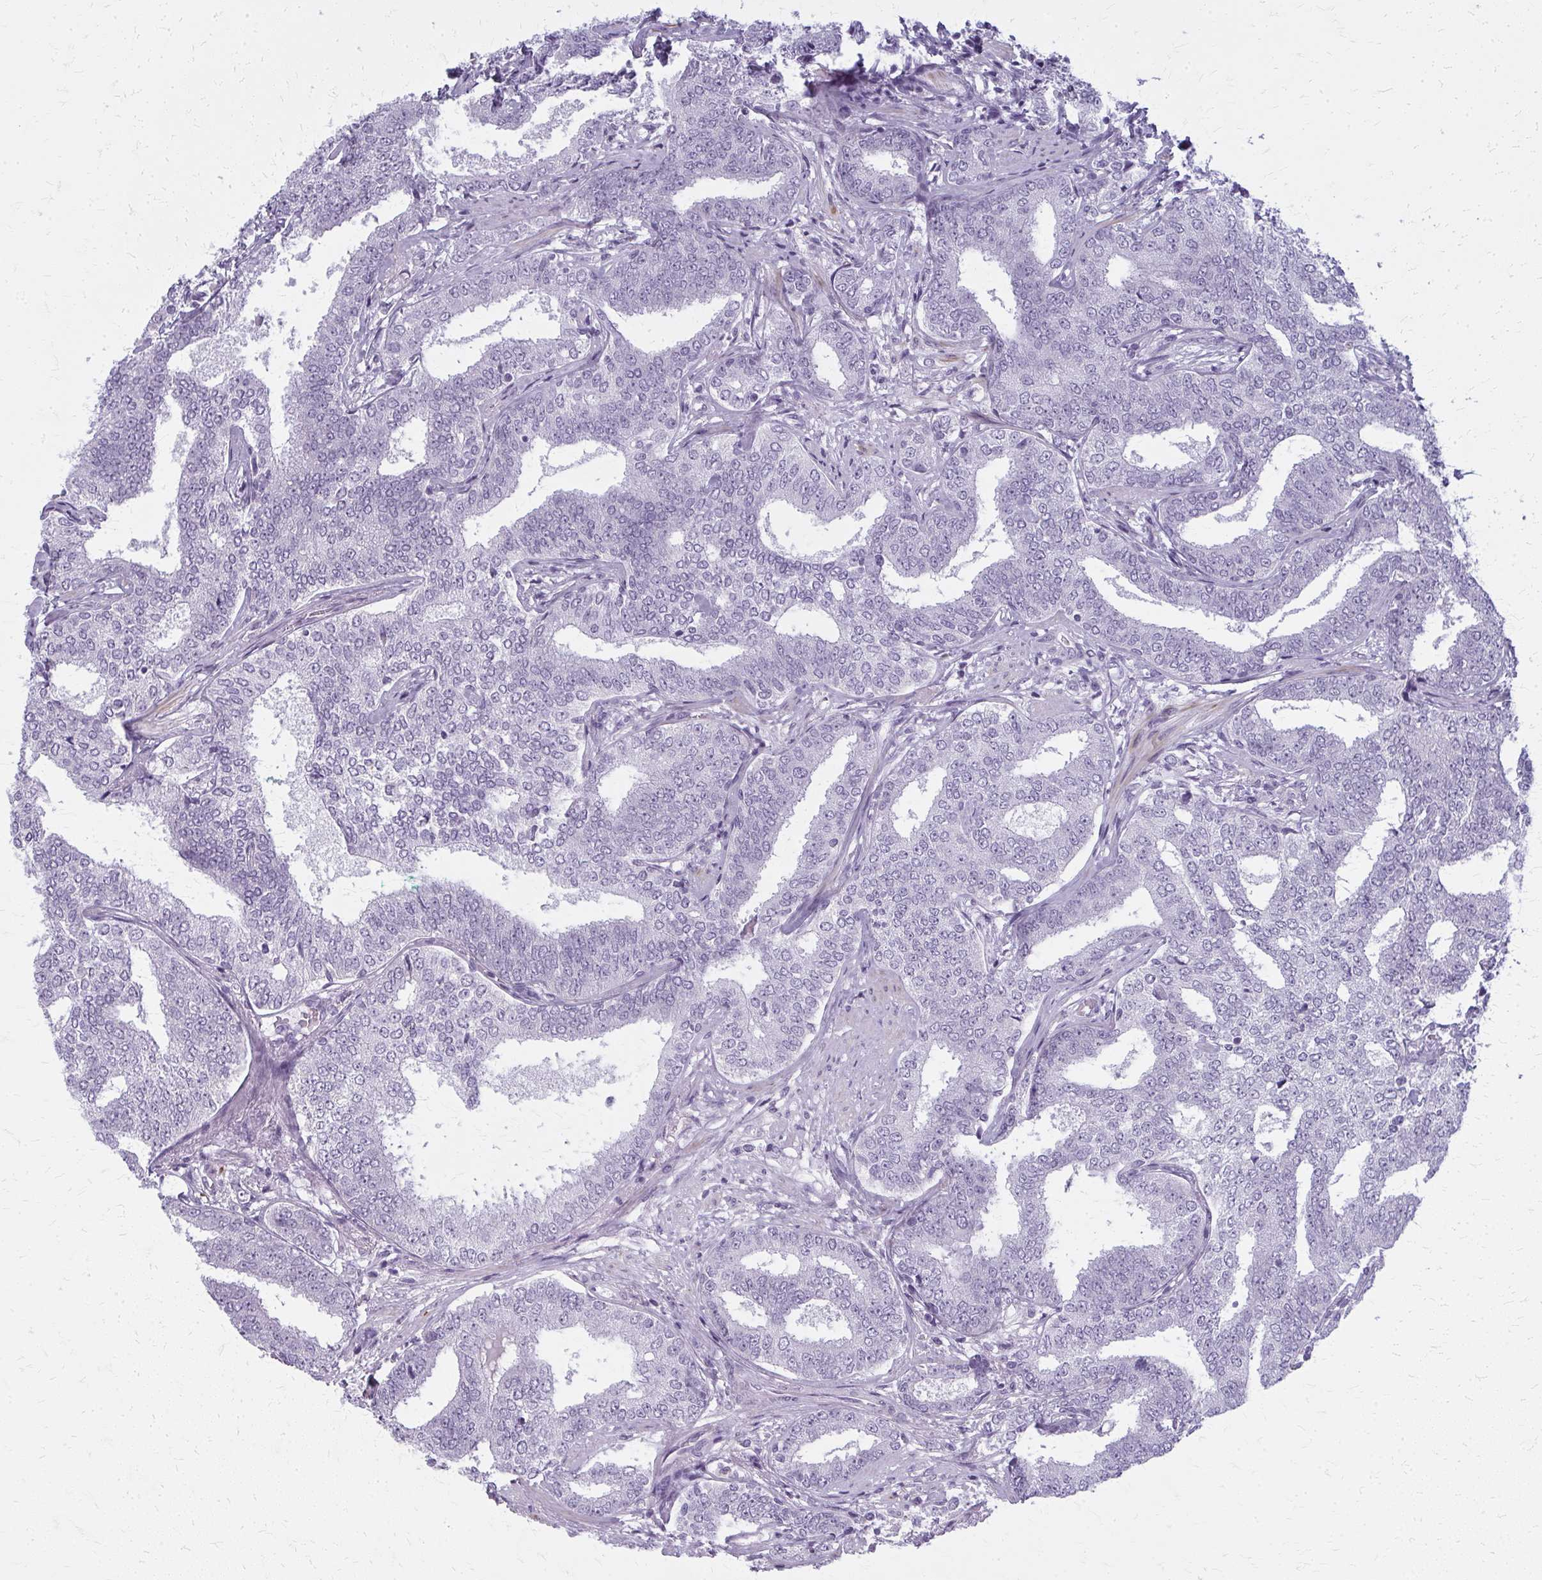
{"staining": {"intensity": "negative", "quantity": "none", "location": "none"}, "tissue": "prostate cancer", "cell_type": "Tumor cells", "image_type": "cancer", "snomed": [{"axis": "morphology", "description": "Adenocarcinoma, High grade"}, {"axis": "topography", "description": "Prostate"}], "caption": "Tumor cells show no significant positivity in prostate adenocarcinoma (high-grade).", "gene": "CASQ2", "patient": {"sex": "male", "age": 72}}